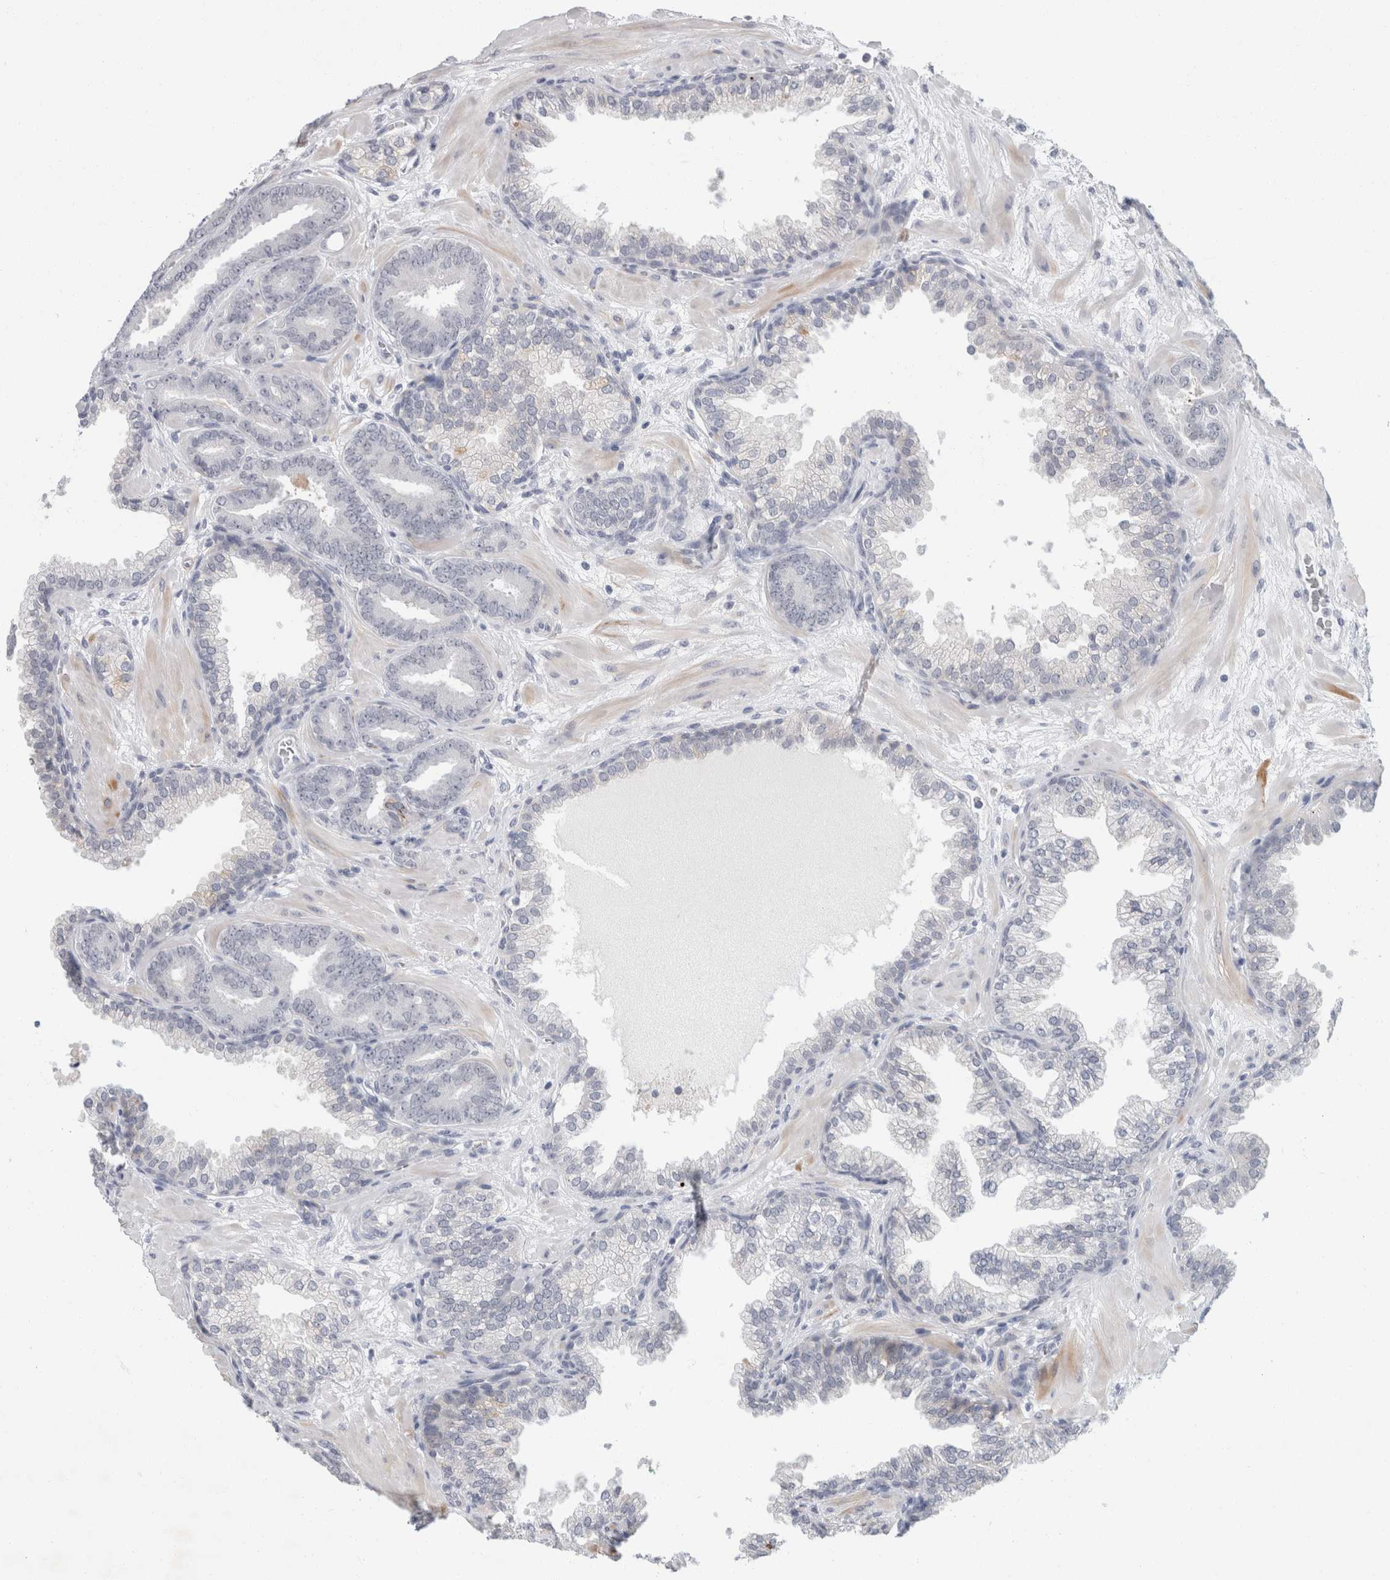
{"staining": {"intensity": "negative", "quantity": "none", "location": "none"}, "tissue": "prostate cancer", "cell_type": "Tumor cells", "image_type": "cancer", "snomed": [{"axis": "morphology", "description": "Adenocarcinoma, Low grade"}, {"axis": "topography", "description": "Prostate"}], "caption": "Human prostate cancer (adenocarcinoma (low-grade)) stained for a protein using immunohistochemistry (IHC) exhibits no staining in tumor cells.", "gene": "NIPA1", "patient": {"sex": "male", "age": 62}}